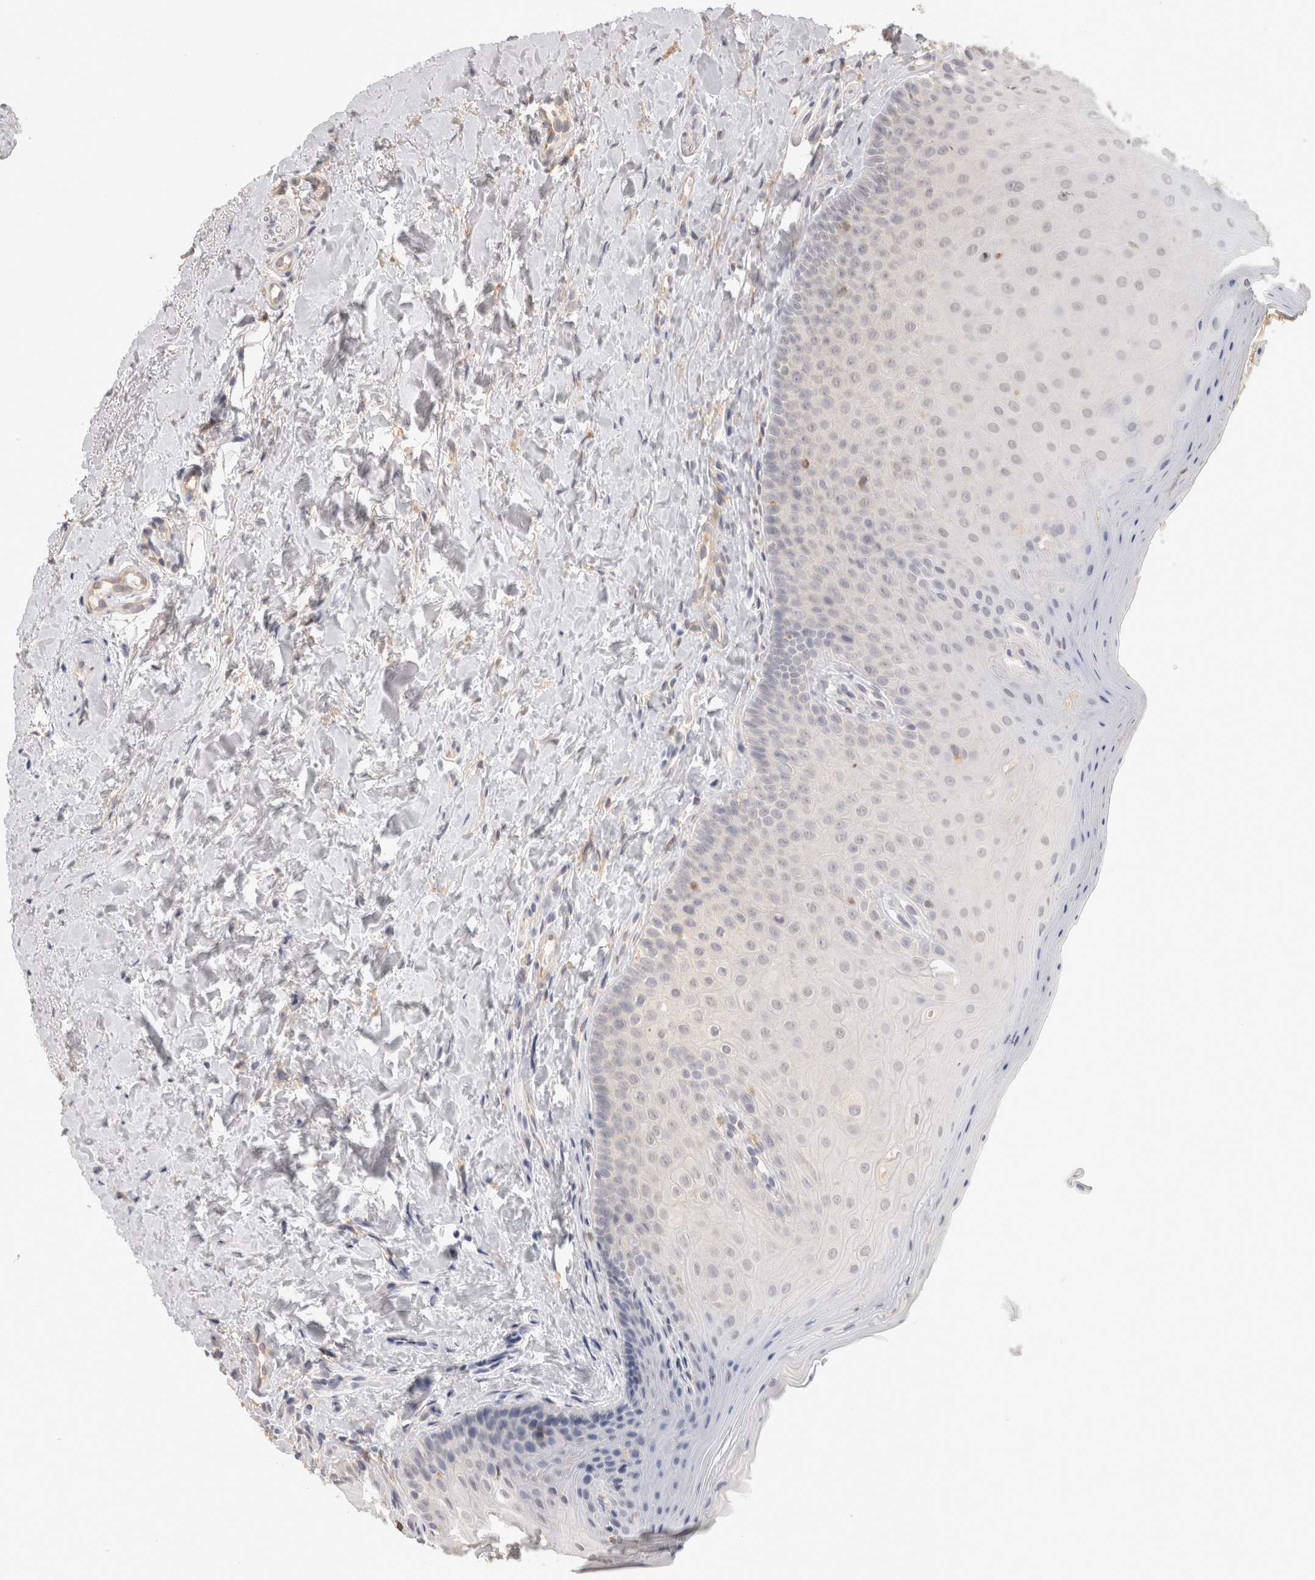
{"staining": {"intensity": "negative", "quantity": "none", "location": "none"}, "tissue": "oral mucosa", "cell_type": "Squamous epithelial cells", "image_type": "normal", "snomed": [{"axis": "morphology", "description": "Normal tissue, NOS"}, {"axis": "topography", "description": "Oral tissue"}], "caption": "There is no significant staining in squamous epithelial cells of oral mucosa.", "gene": "HAVCR2", "patient": {"sex": "female", "age": 31}}